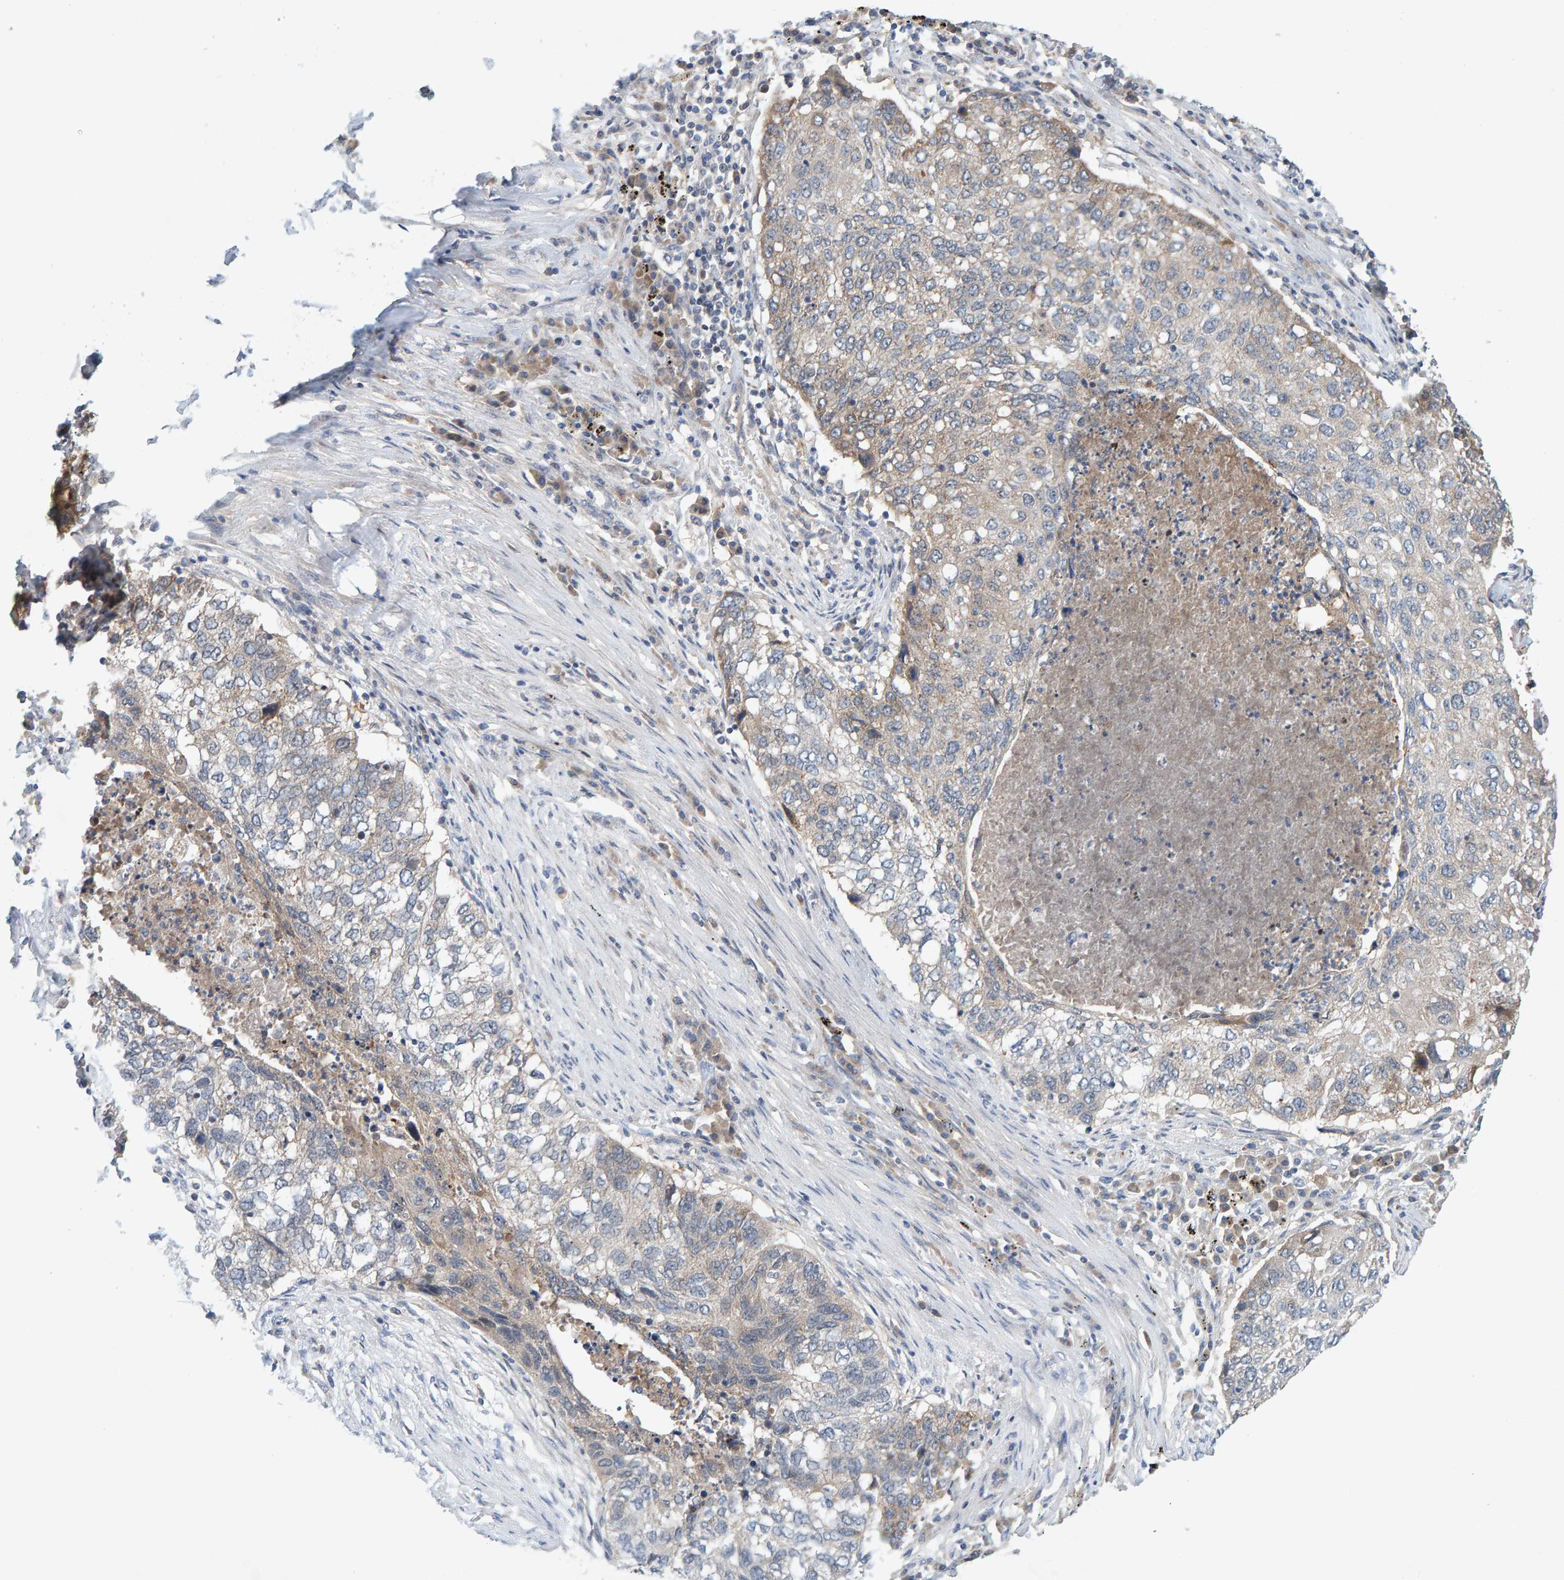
{"staining": {"intensity": "weak", "quantity": "<25%", "location": "cytoplasmic/membranous"}, "tissue": "lung cancer", "cell_type": "Tumor cells", "image_type": "cancer", "snomed": [{"axis": "morphology", "description": "Squamous cell carcinoma, NOS"}, {"axis": "topography", "description": "Lung"}], "caption": "The micrograph reveals no staining of tumor cells in lung cancer.", "gene": "TATDN1", "patient": {"sex": "female", "age": 63}}